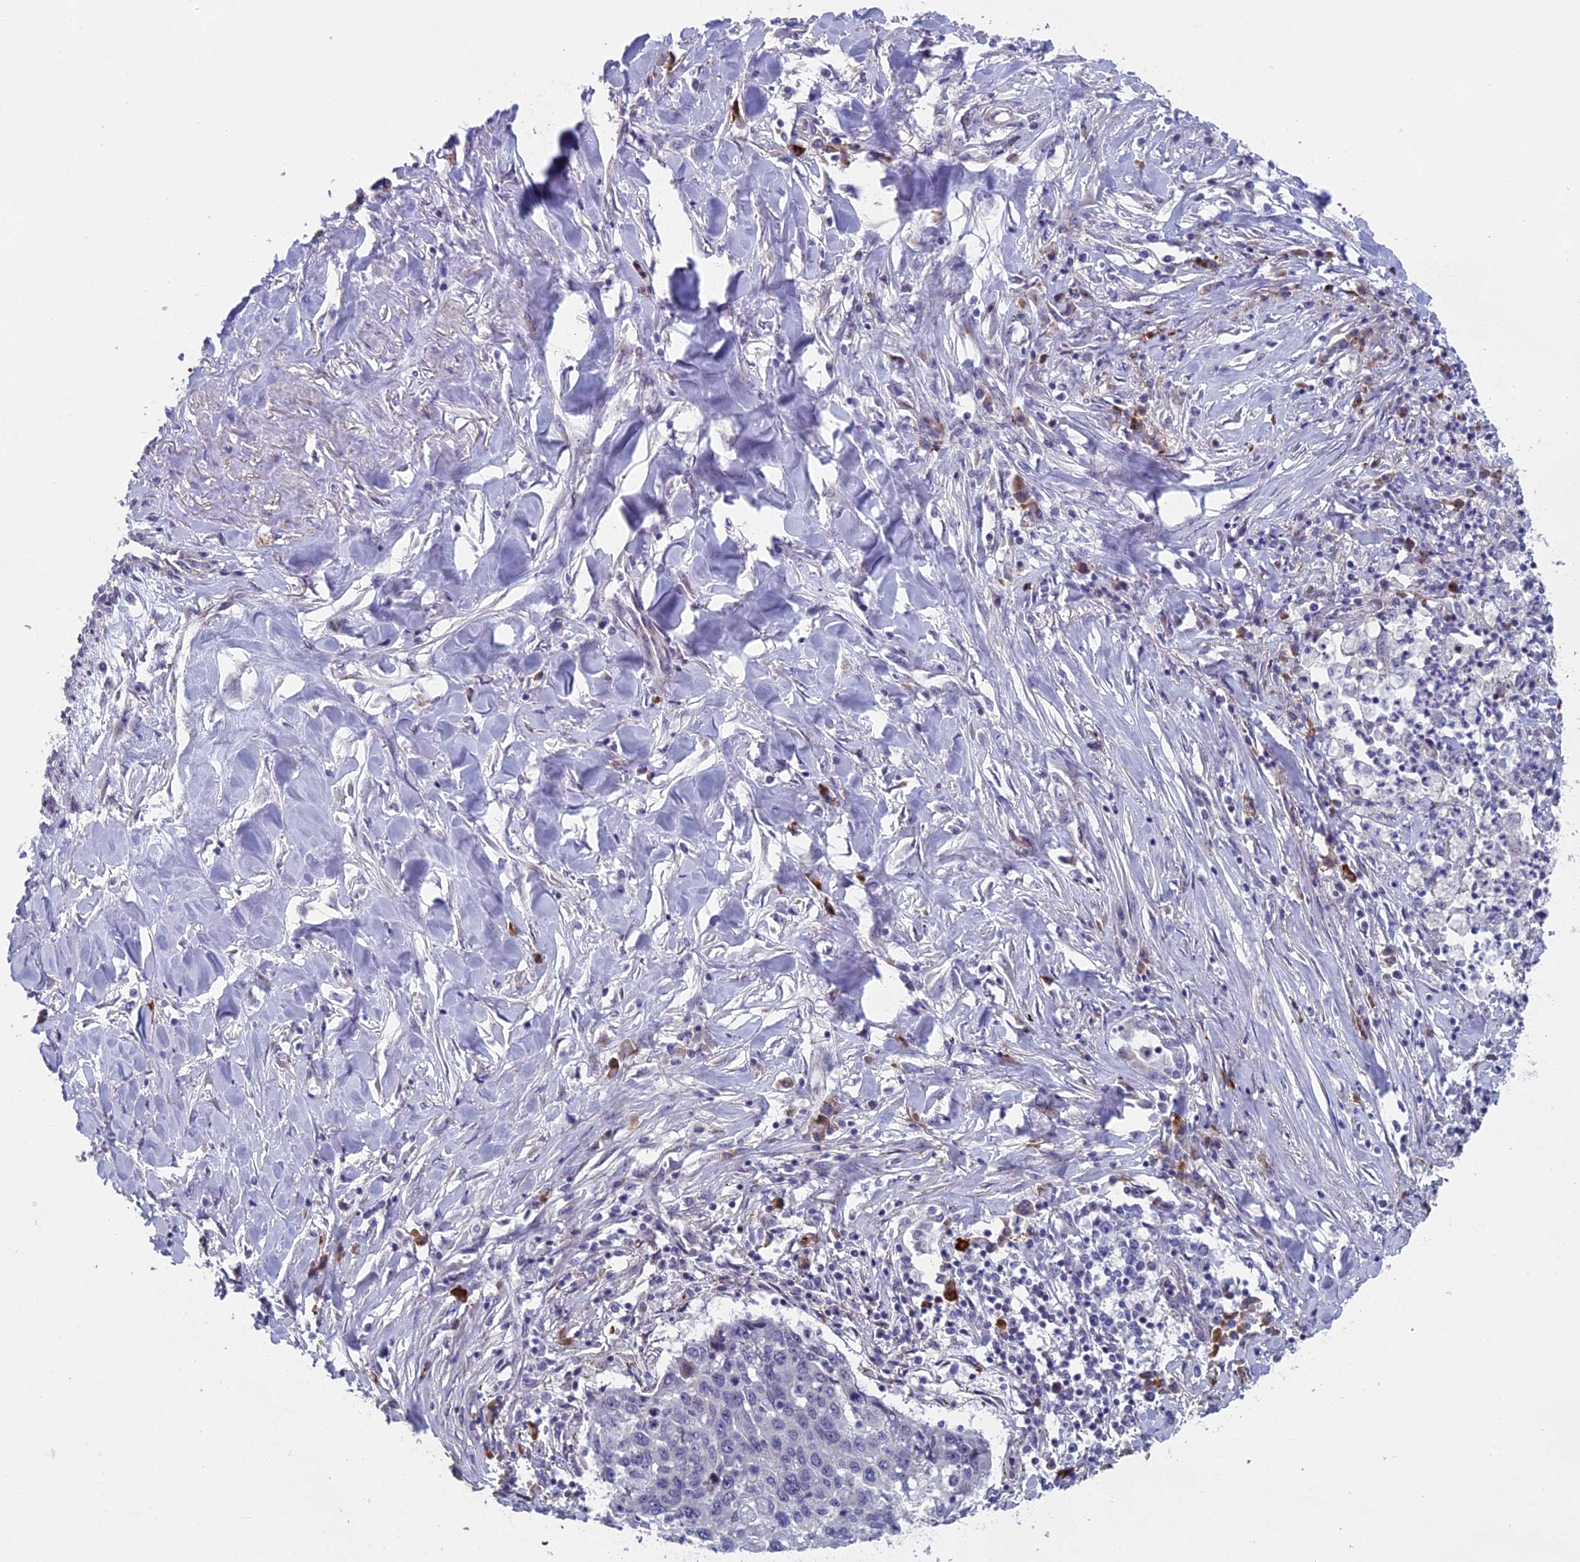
{"staining": {"intensity": "negative", "quantity": "none", "location": "none"}, "tissue": "lung cancer", "cell_type": "Tumor cells", "image_type": "cancer", "snomed": [{"axis": "morphology", "description": "Squamous cell carcinoma, NOS"}, {"axis": "topography", "description": "Lung"}], "caption": "Lung cancer stained for a protein using immunohistochemistry (IHC) displays no expression tumor cells.", "gene": "CNEP1R1", "patient": {"sex": "female", "age": 63}}